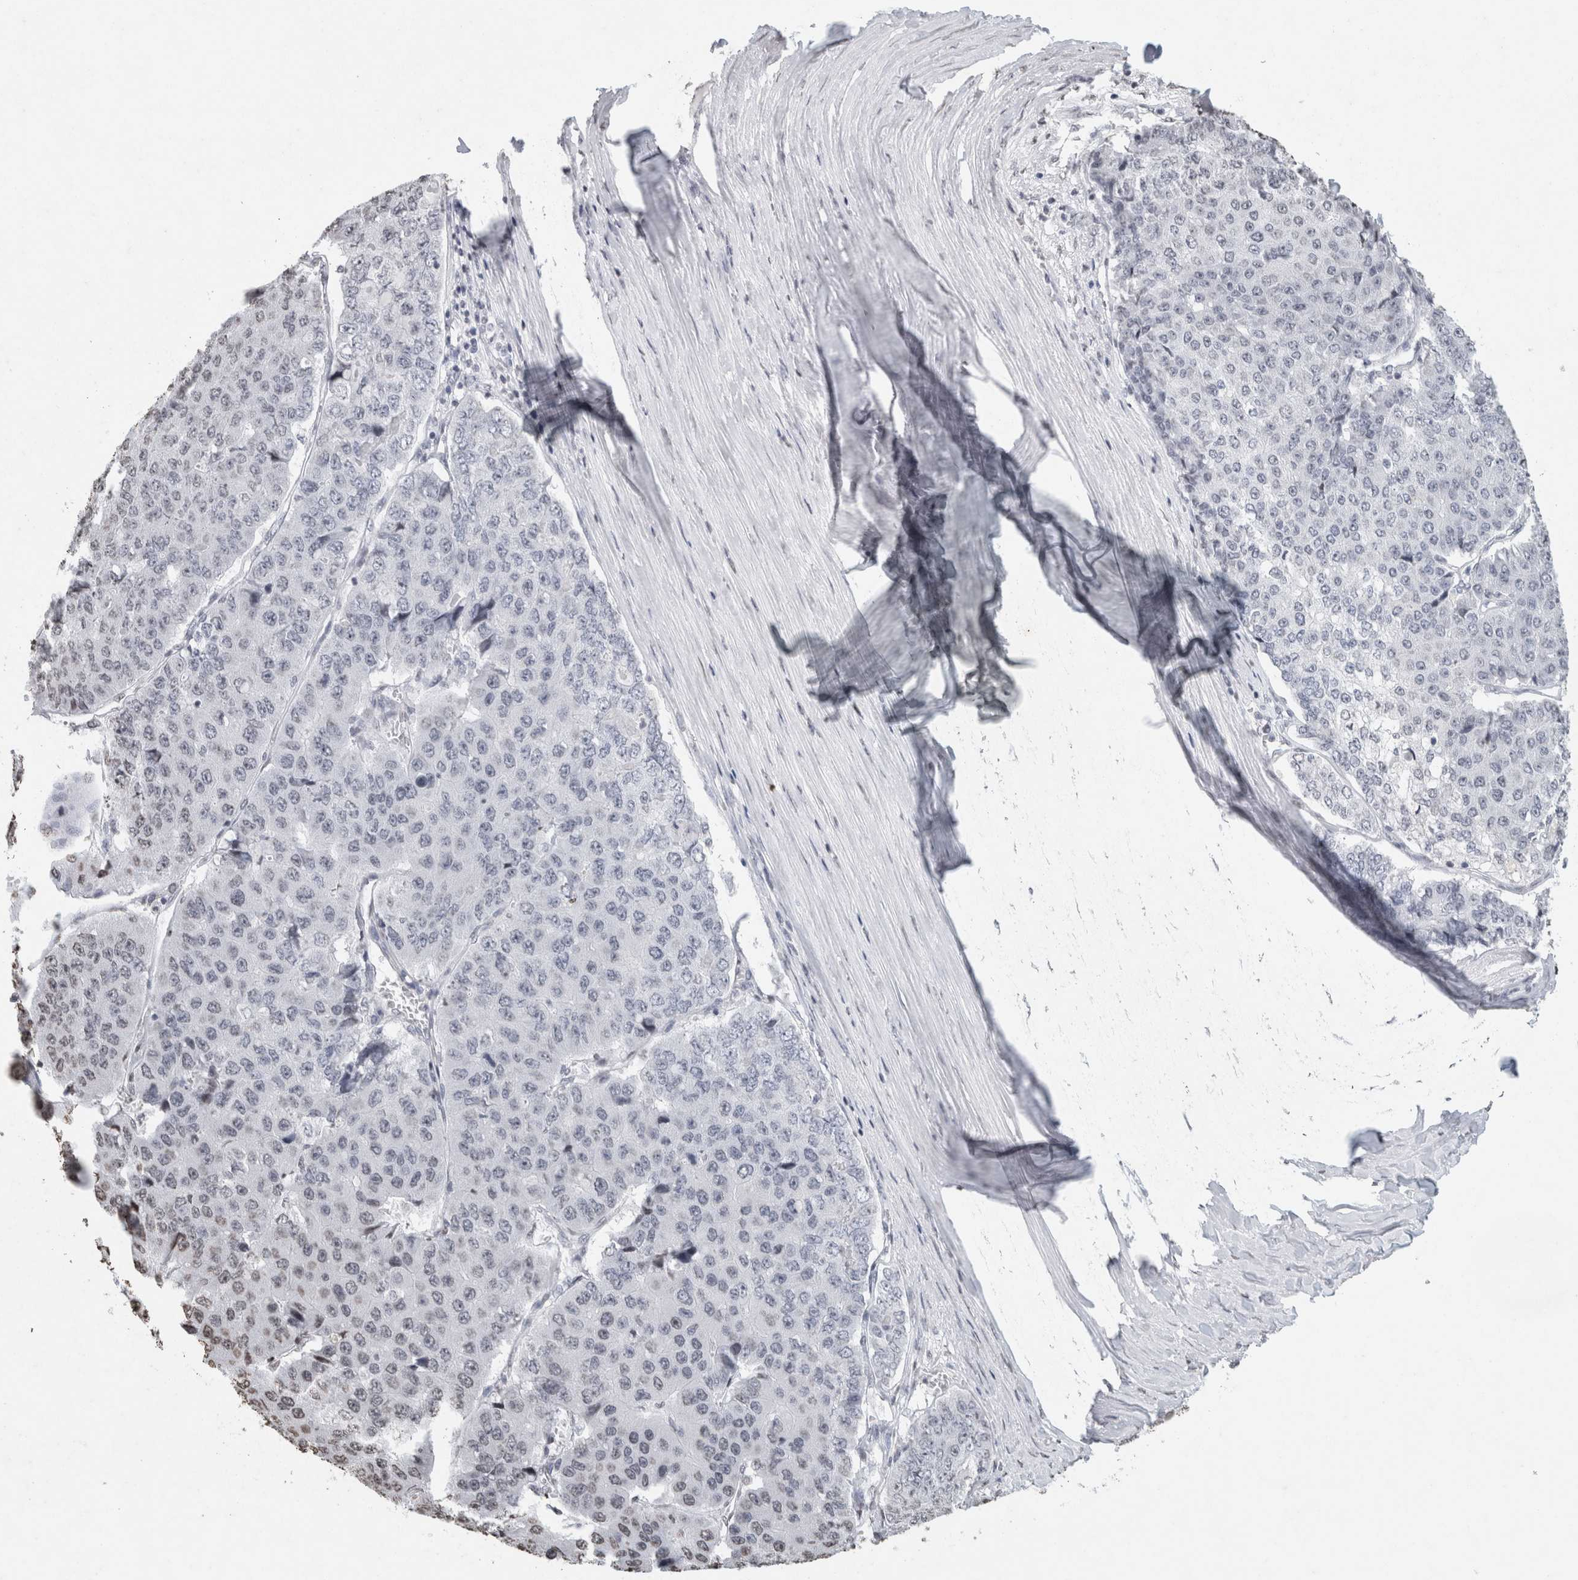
{"staining": {"intensity": "negative", "quantity": "none", "location": "none"}, "tissue": "pancreatic cancer", "cell_type": "Tumor cells", "image_type": "cancer", "snomed": [{"axis": "morphology", "description": "Adenocarcinoma, NOS"}, {"axis": "topography", "description": "Pancreas"}], "caption": "Immunohistochemistry of pancreatic cancer (adenocarcinoma) displays no positivity in tumor cells.", "gene": "CNTN1", "patient": {"sex": "male", "age": 50}}